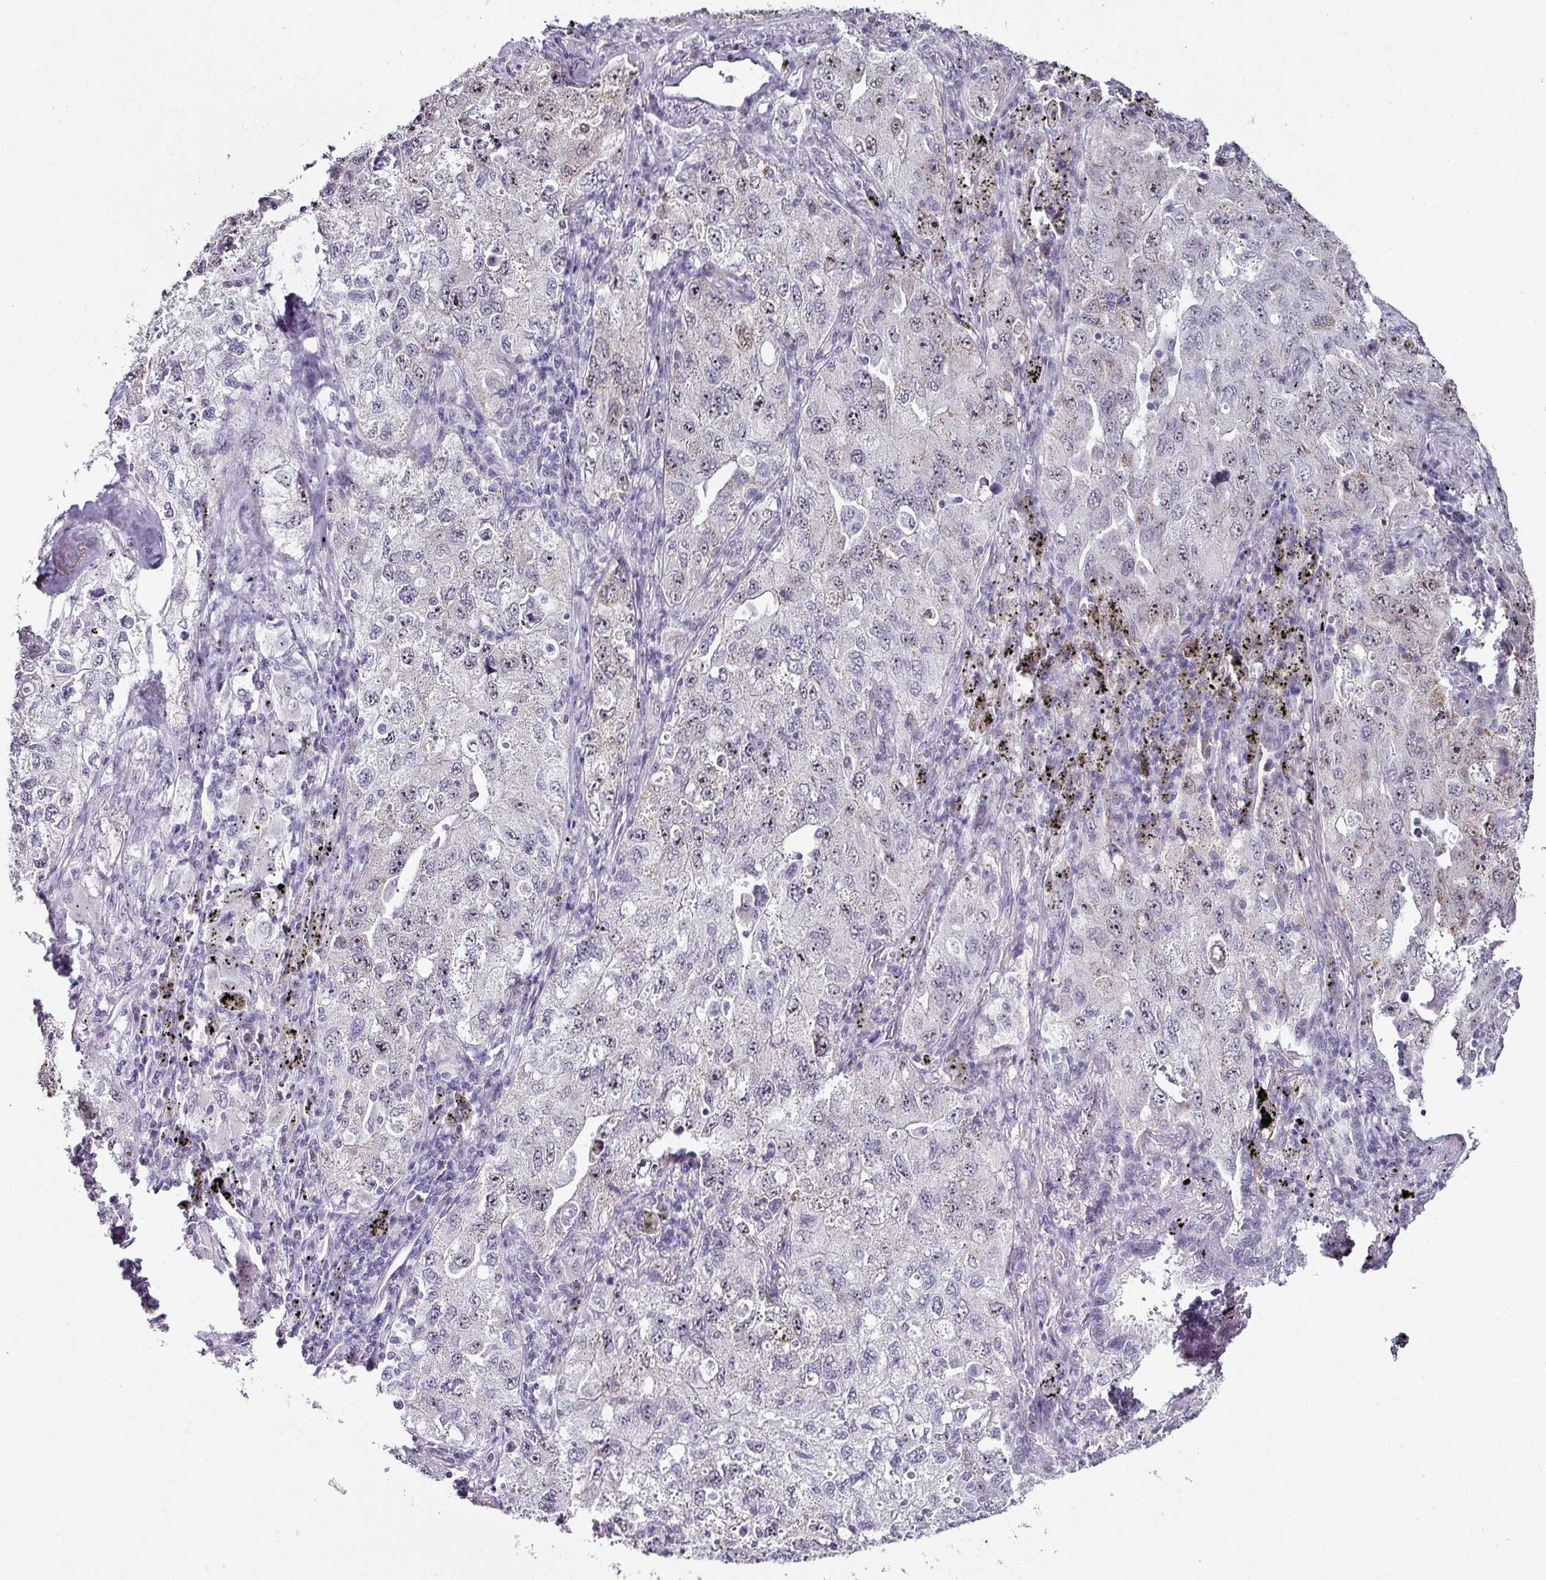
{"staining": {"intensity": "moderate", "quantity": "<25%", "location": "cytoplasmic/membranous,nuclear"}, "tissue": "lung cancer", "cell_type": "Tumor cells", "image_type": "cancer", "snomed": [{"axis": "morphology", "description": "Adenocarcinoma, NOS"}, {"axis": "topography", "description": "Lung"}], "caption": "Lung adenocarcinoma stained with a protein marker demonstrates moderate staining in tumor cells.", "gene": "NACC2", "patient": {"sex": "female", "age": 57}}